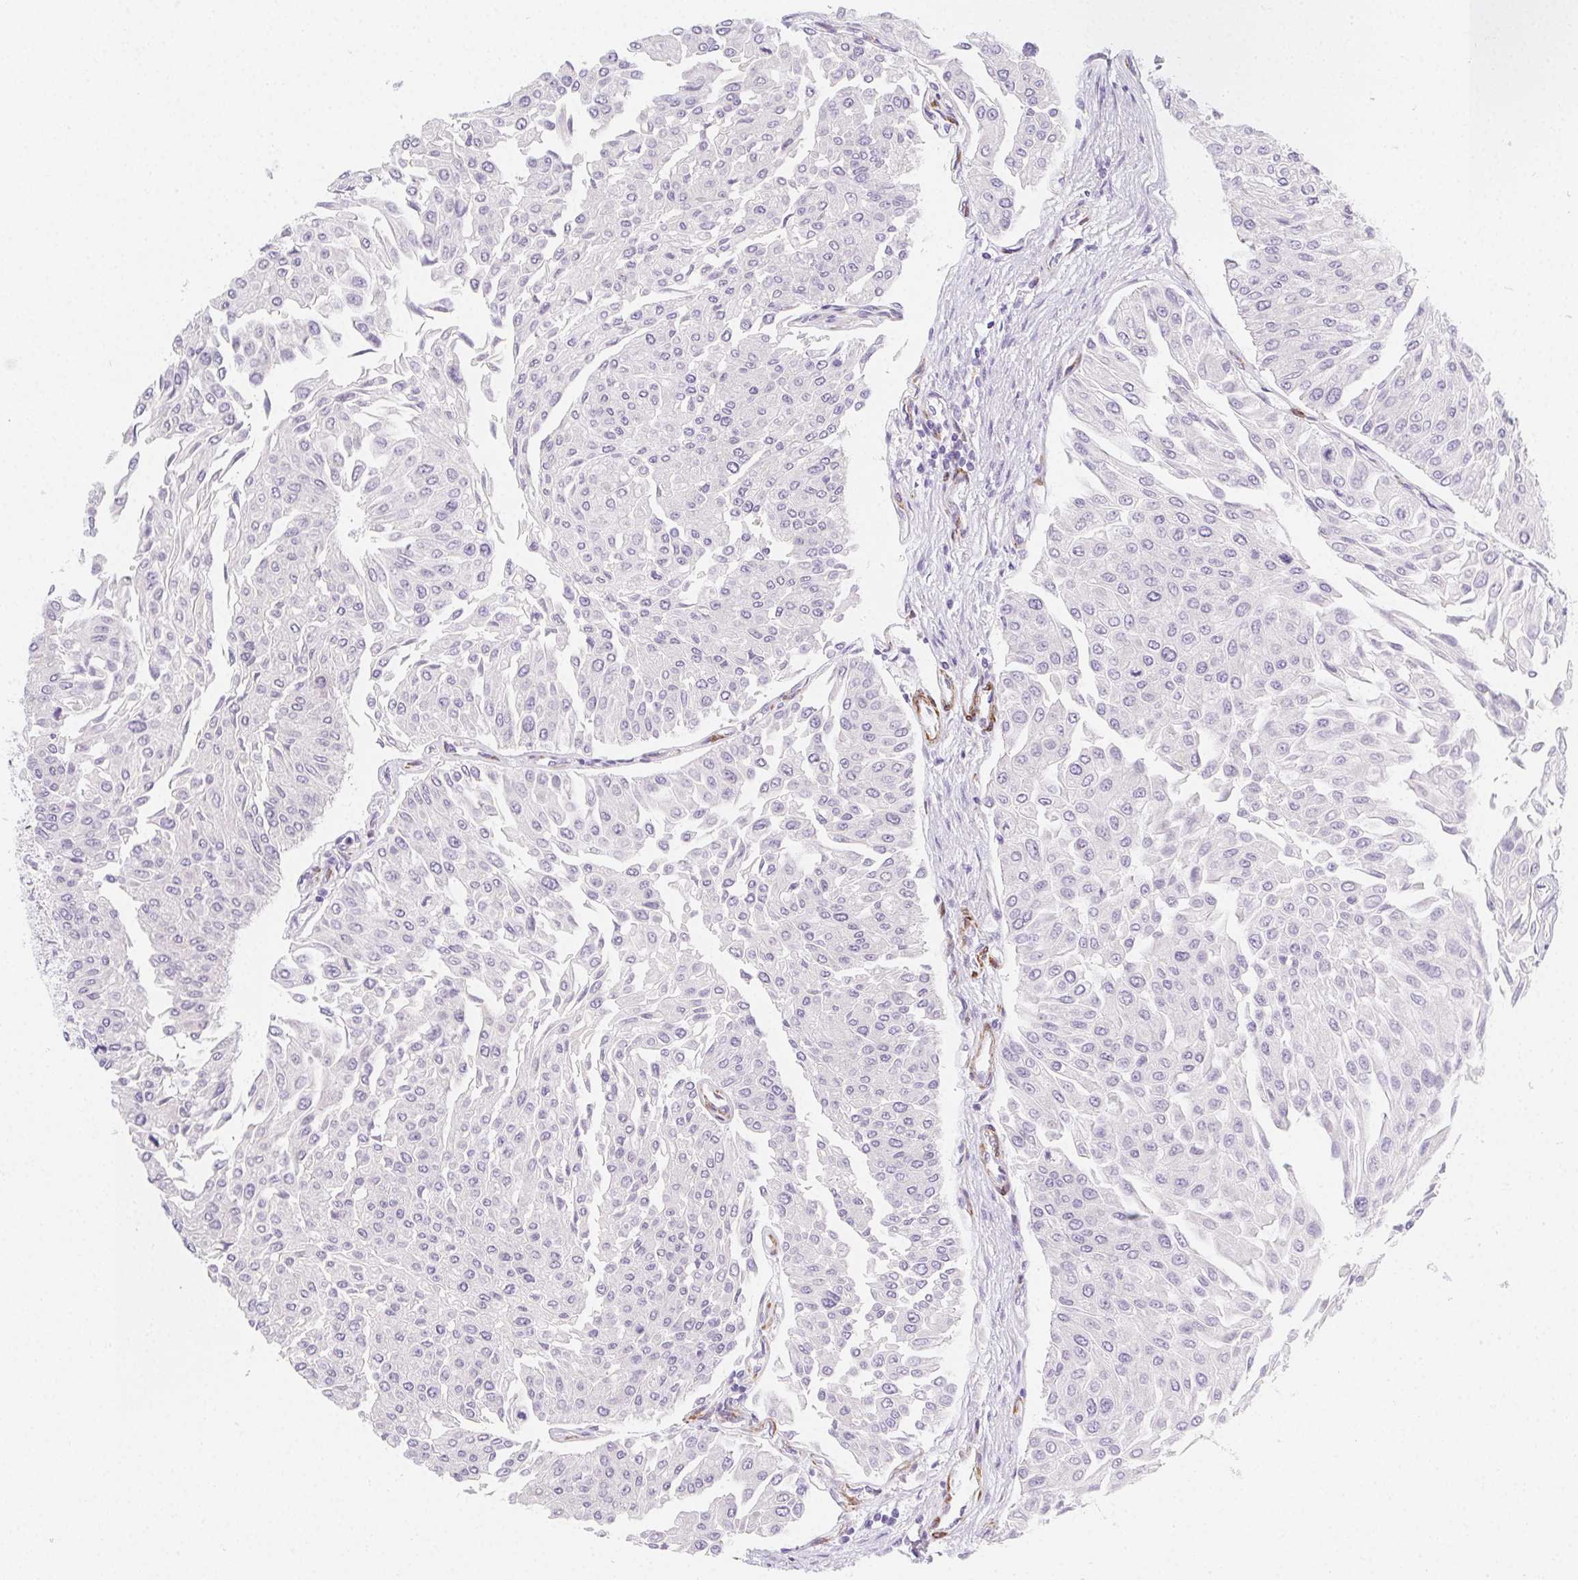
{"staining": {"intensity": "negative", "quantity": "none", "location": "none"}, "tissue": "urothelial cancer", "cell_type": "Tumor cells", "image_type": "cancer", "snomed": [{"axis": "morphology", "description": "Urothelial carcinoma, NOS"}, {"axis": "topography", "description": "Urinary bladder"}], "caption": "Immunohistochemistry (IHC) histopathology image of transitional cell carcinoma stained for a protein (brown), which demonstrates no expression in tumor cells. (Brightfield microscopy of DAB IHC at high magnification).", "gene": "HRC", "patient": {"sex": "male", "age": 67}}